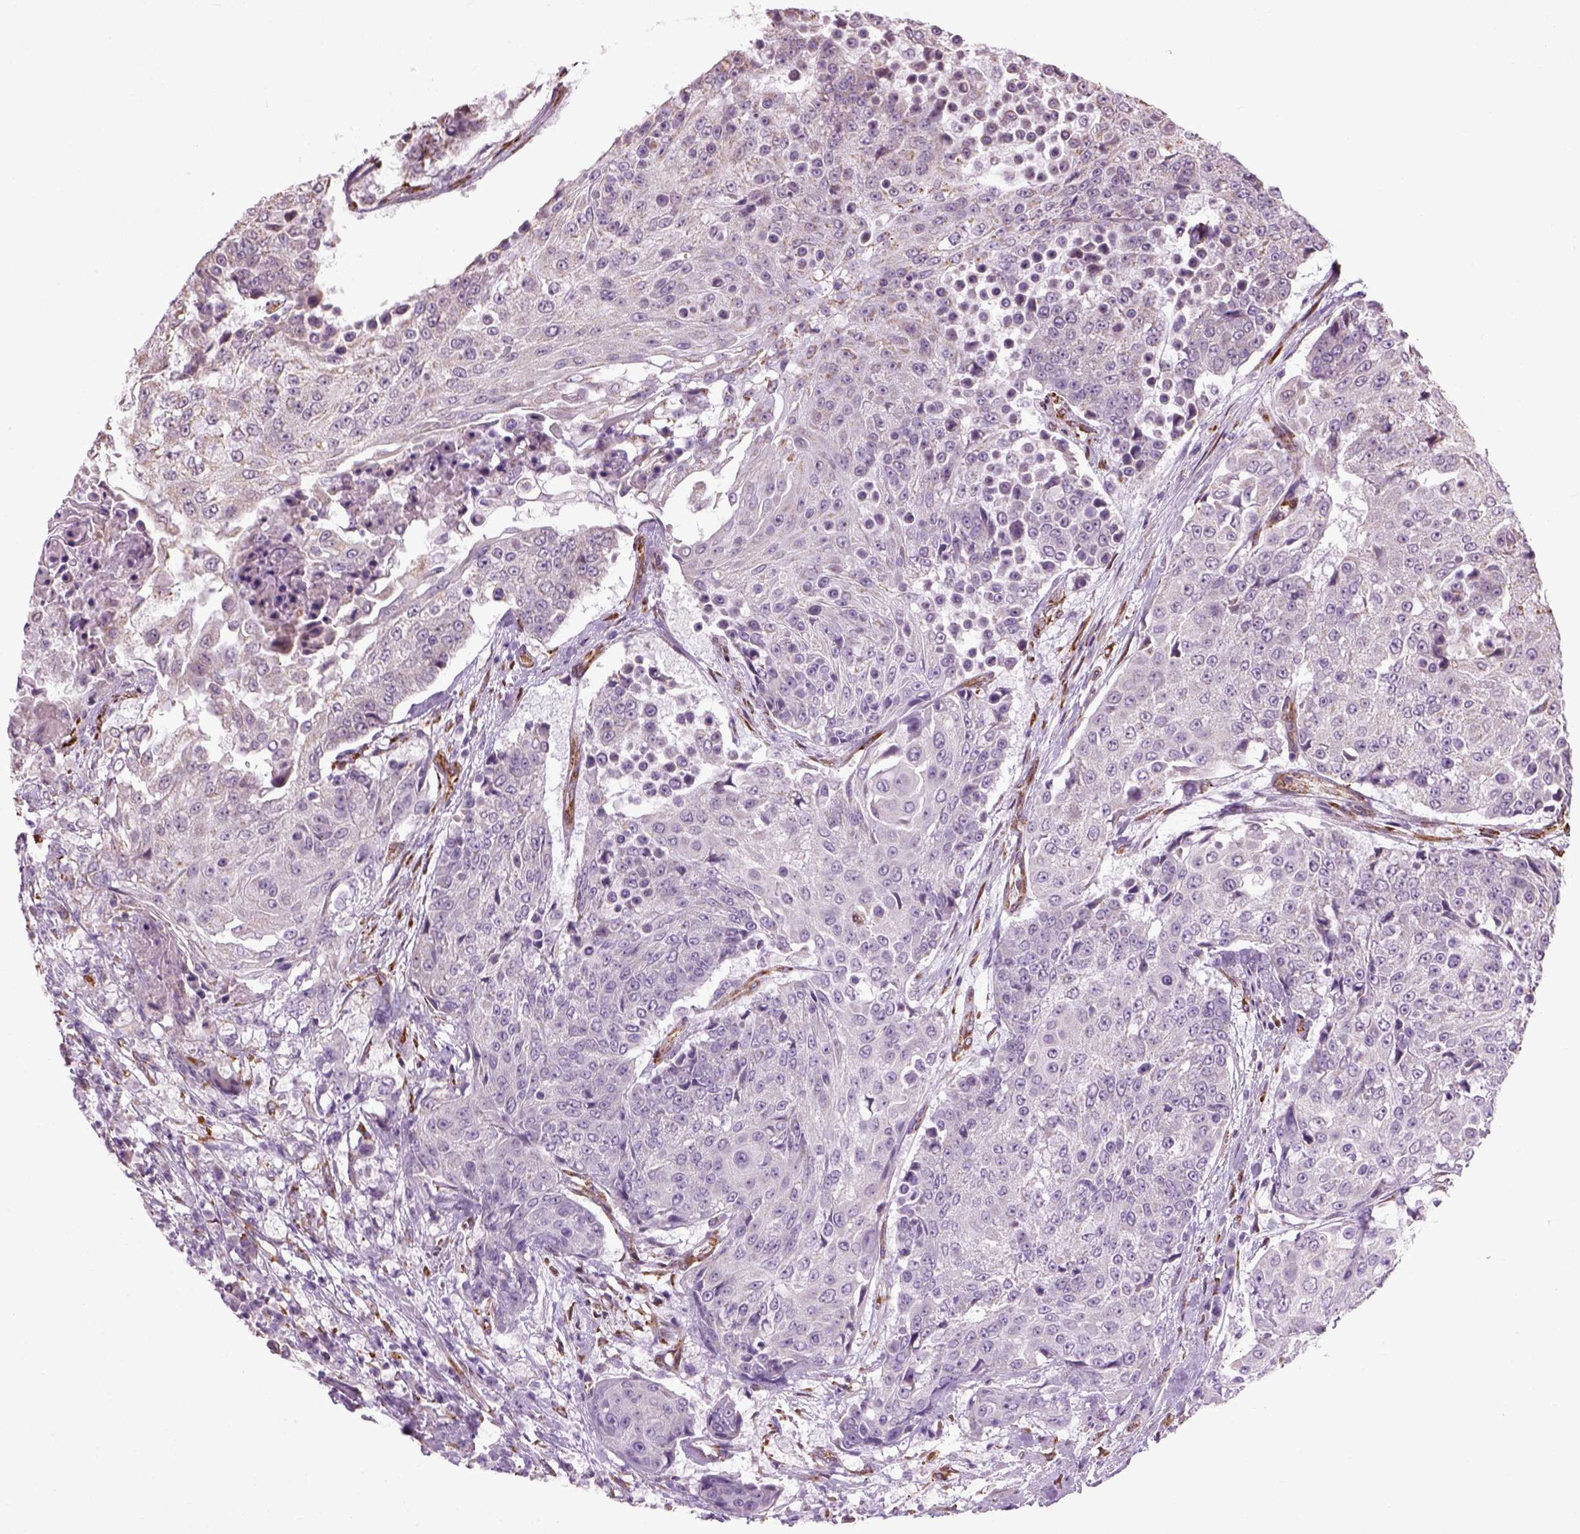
{"staining": {"intensity": "negative", "quantity": "none", "location": "none"}, "tissue": "urothelial cancer", "cell_type": "Tumor cells", "image_type": "cancer", "snomed": [{"axis": "morphology", "description": "Urothelial carcinoma, High grade"}, {"axis": "topography", "description": "Urinary bladder"}], "caption": "Micrograph shows no protein expression in tumor cells of urothelial carcinoma (high-grade) tissue. (Immunohistochemistry (ihc), brightfield microscopy, high magnification).", "gene": "XK", "patient": {"sex": "female", "age": 63}}